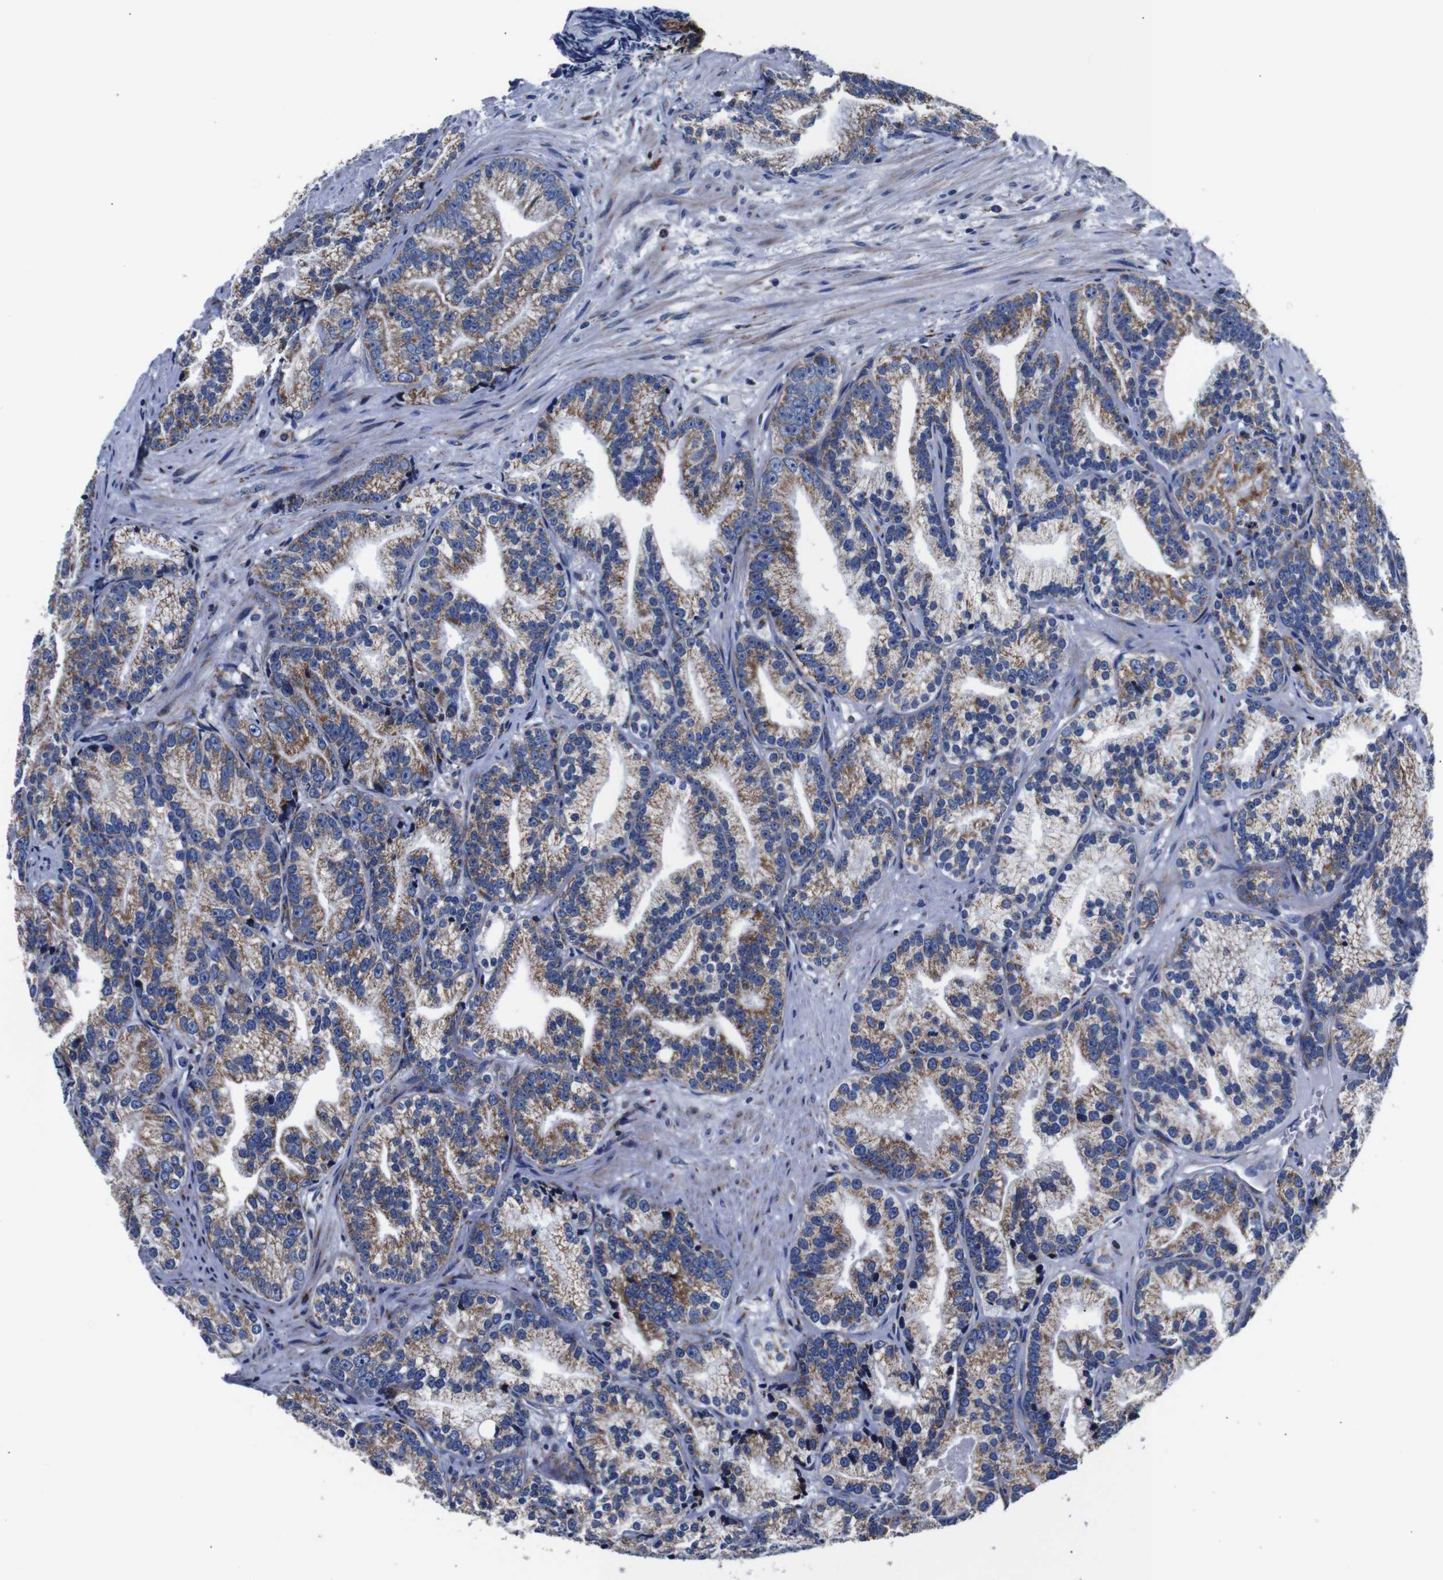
{"staining": {"intensity": "moderate", "quantity": ">75%", "location": "cytoplasmic/membranous"}, "tissue": "prostate cancer", "cell_type": "Tumor cells", "image_type": "cancer", "snomed": [{"axis": "morphology", "description": "Adenocarcinoma, Low grade"}, {"axis": "topography", "description": "Prostate"}], "caption": "A brown stain shows moderate cytoplasmic/membranous staining of a protein in prostate cancer (adenocarcinoma (low-grade)) tumor cells. (IHC, brightfield microscopy, high magnification).", "gene": "FKBP9", "patient": {"sex": "male", "age": 89}}